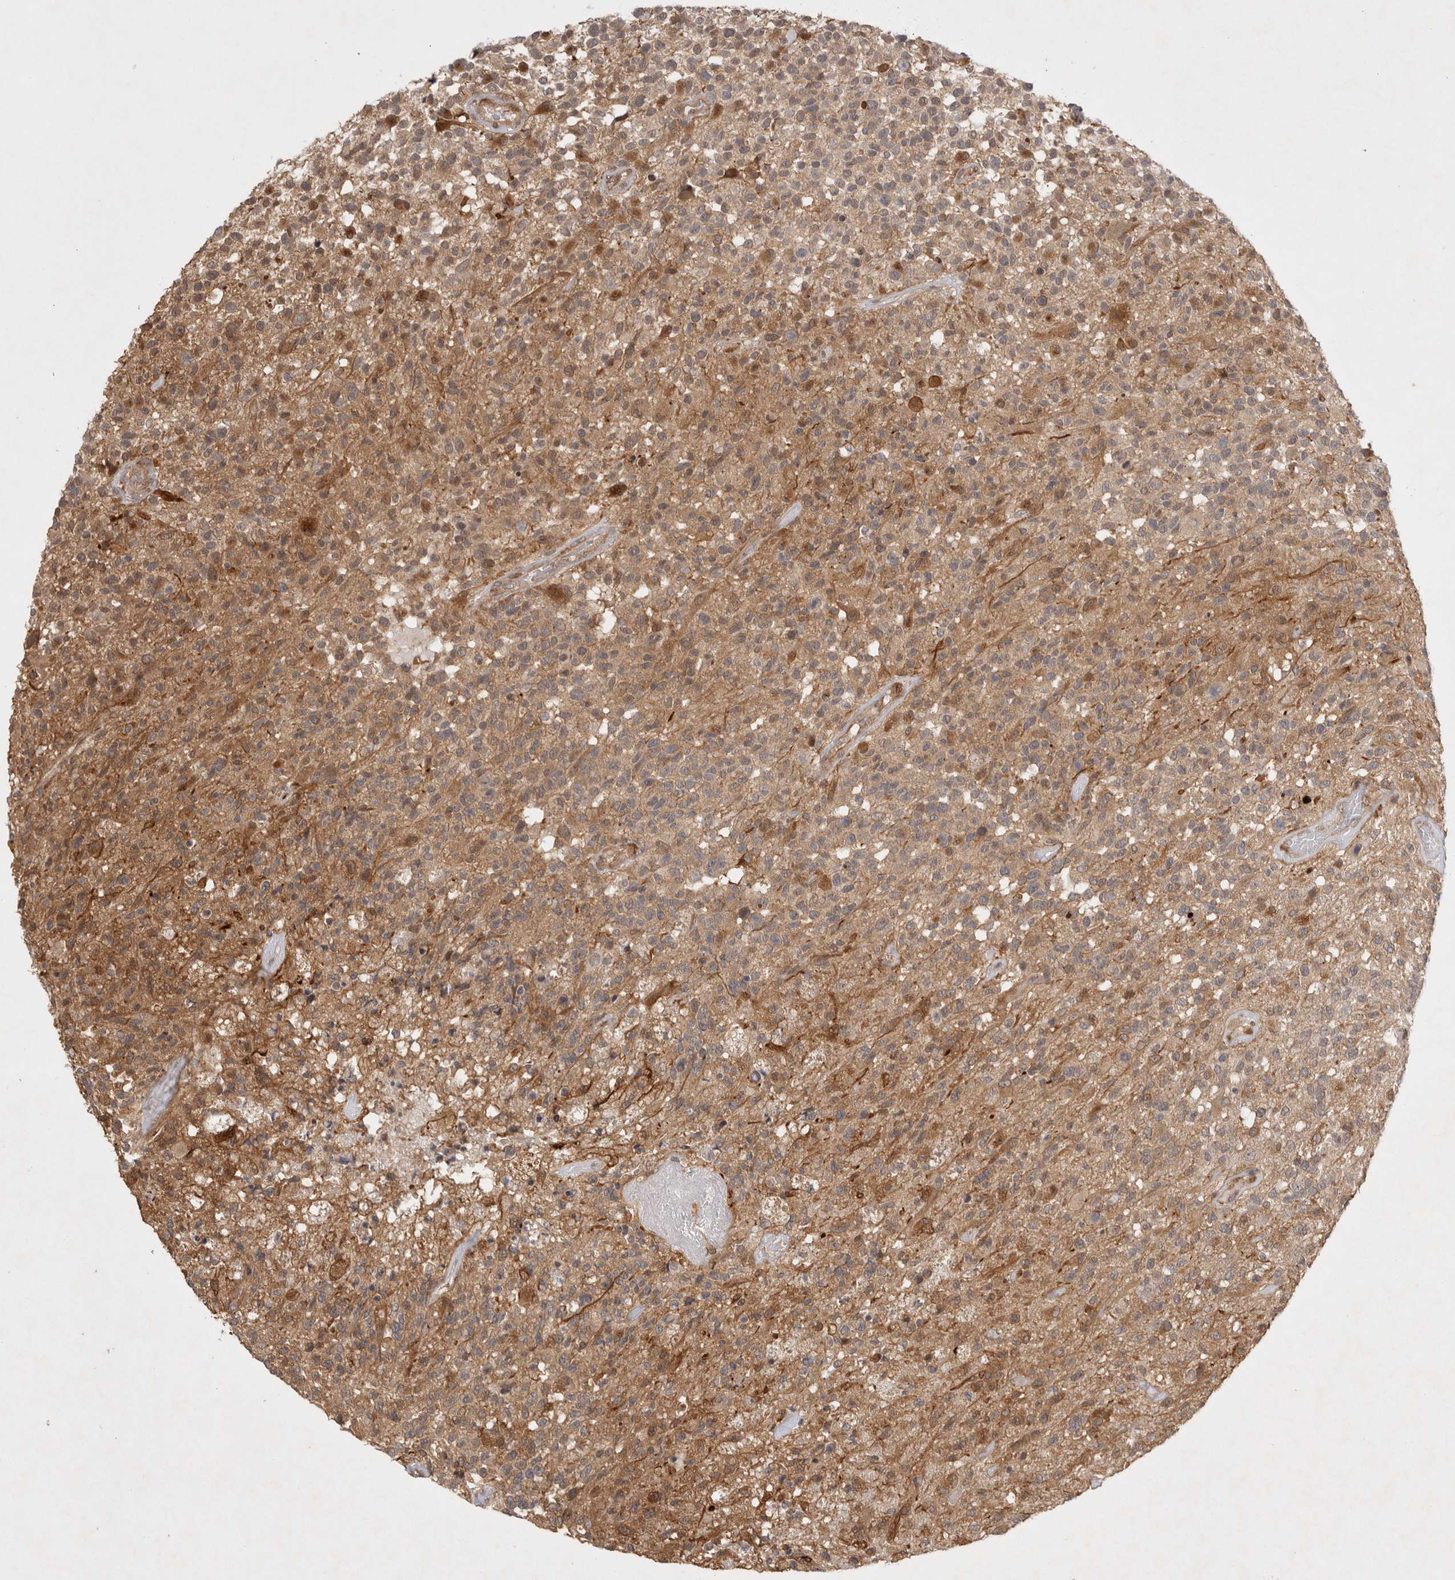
{"staining": {"intensity": "moderate", "quantity": ">75%", "location": "cytoplasmic/membranous"}, "tissue": "glioma", "cell_type": "Tumor cells", "image_type": "cancer", "snomed": [{"axis": "morphology", "description": "Glioma, malignant, High grade"}, {"axis": "morphology", "description": "Glioblastoma, NOS"}, {"axis": "topography", "description": "Brain"}], "caption": "Protein staining of glioblastoma tissue displays moderate cytoplasmic/membranous expression in about >75% of tumor cells.", "gene": "ZNF318", "patient": {"sex": "male", "age": 60}}